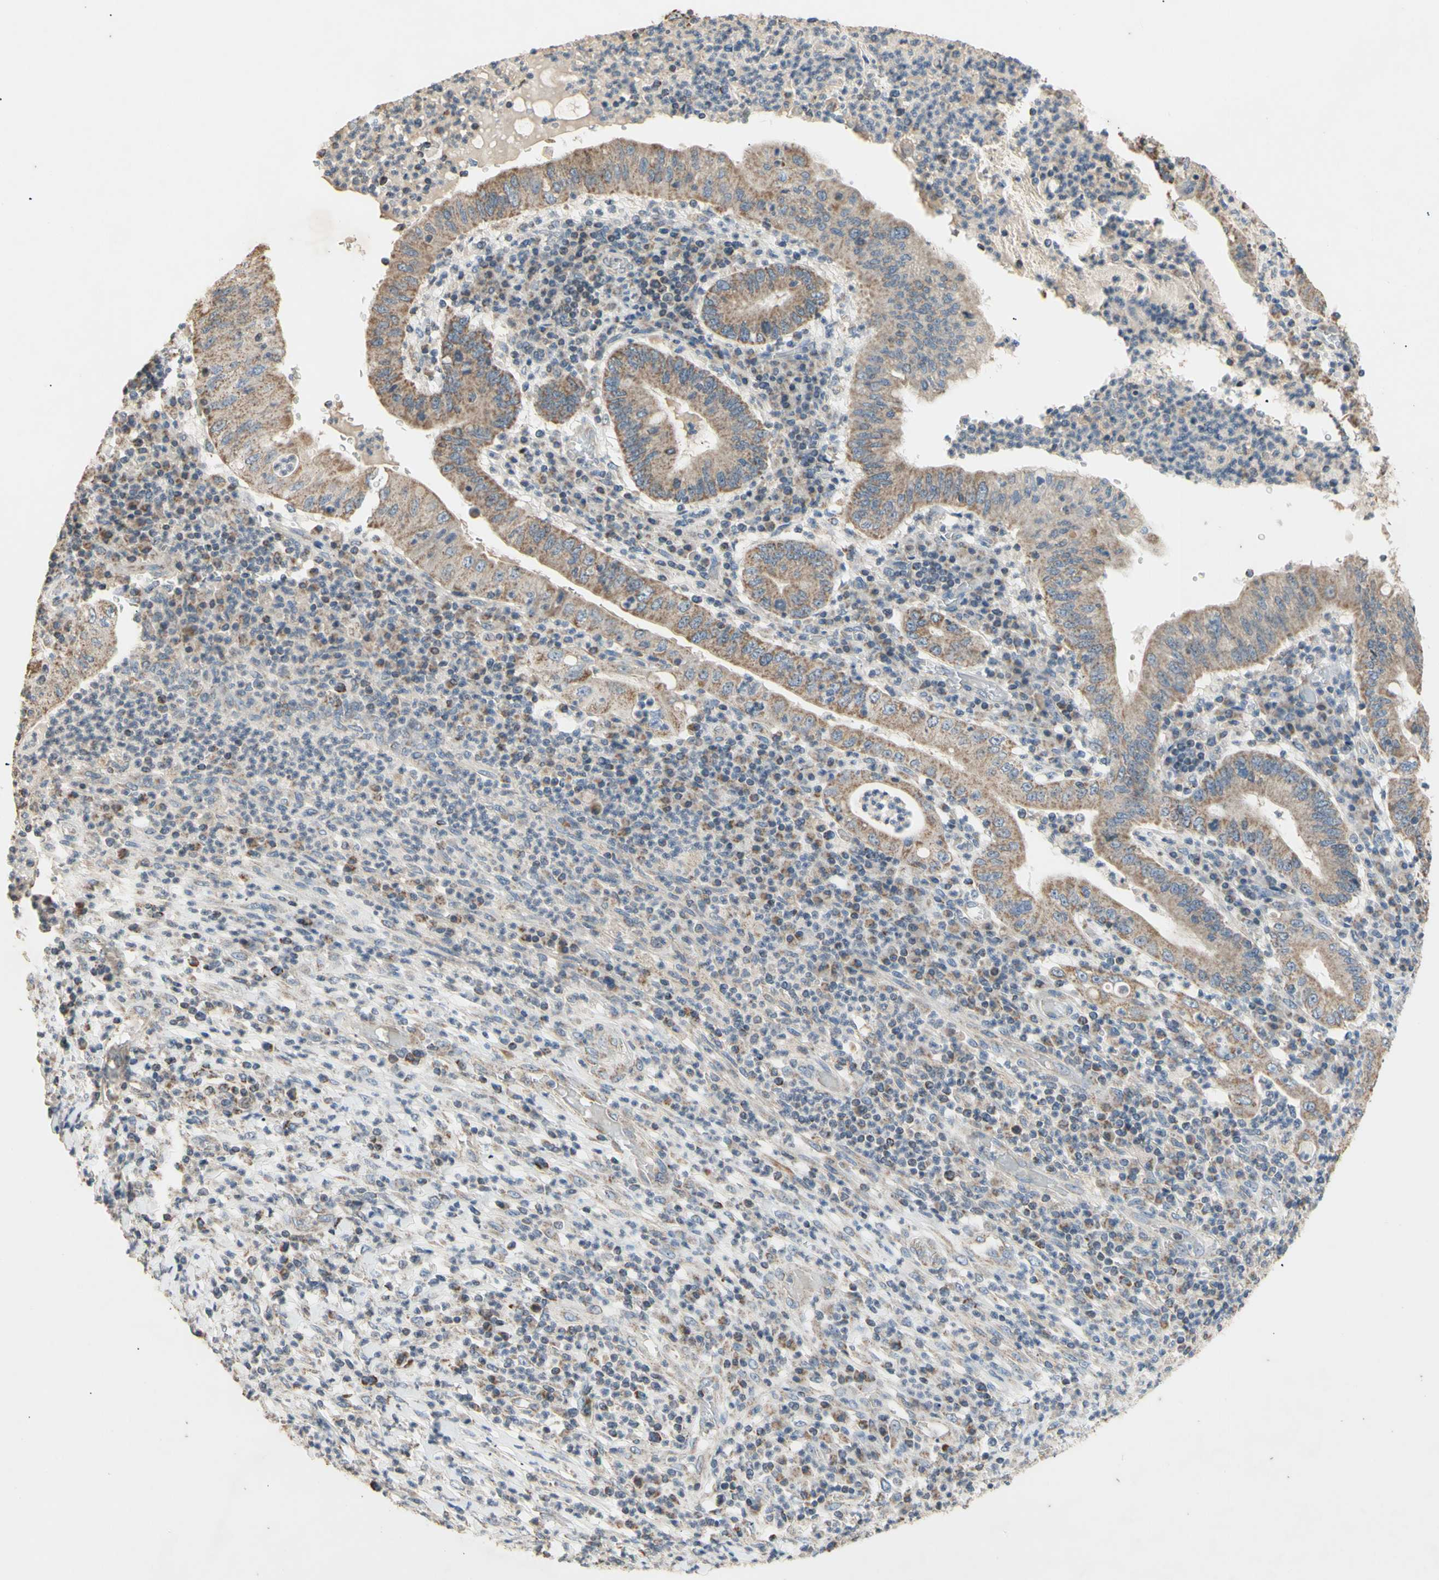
{"staining": {"intensity": "moderate", "quantity": ">75%", "location": "cytoplasmic/membranous"}, "tissue": "stomach cancer", "cell_type": "Tumor cells", "image_type": "cancer", "snomed": [{"axis": "morphology", "description": "Normal tissue, NOS"}, {"axis": "morphology", "description": "Adenocarcinoma, NOS"}, {"axis": "topography", "description": "Esophagus"}, {"axis": "topography", "description": "Stomach, upper"}, {"axis": "topography", "description": "Peripheral nerve tissue"}], "caption": "IHC (DAB) staining of human adenocarcinoma (stomach) reveals moderate cytoplasmic/membranous protein positivity in about >75% of tumor cells.", "gene": "PTGIS", "patient": {"sex": "male", "age": 62}}